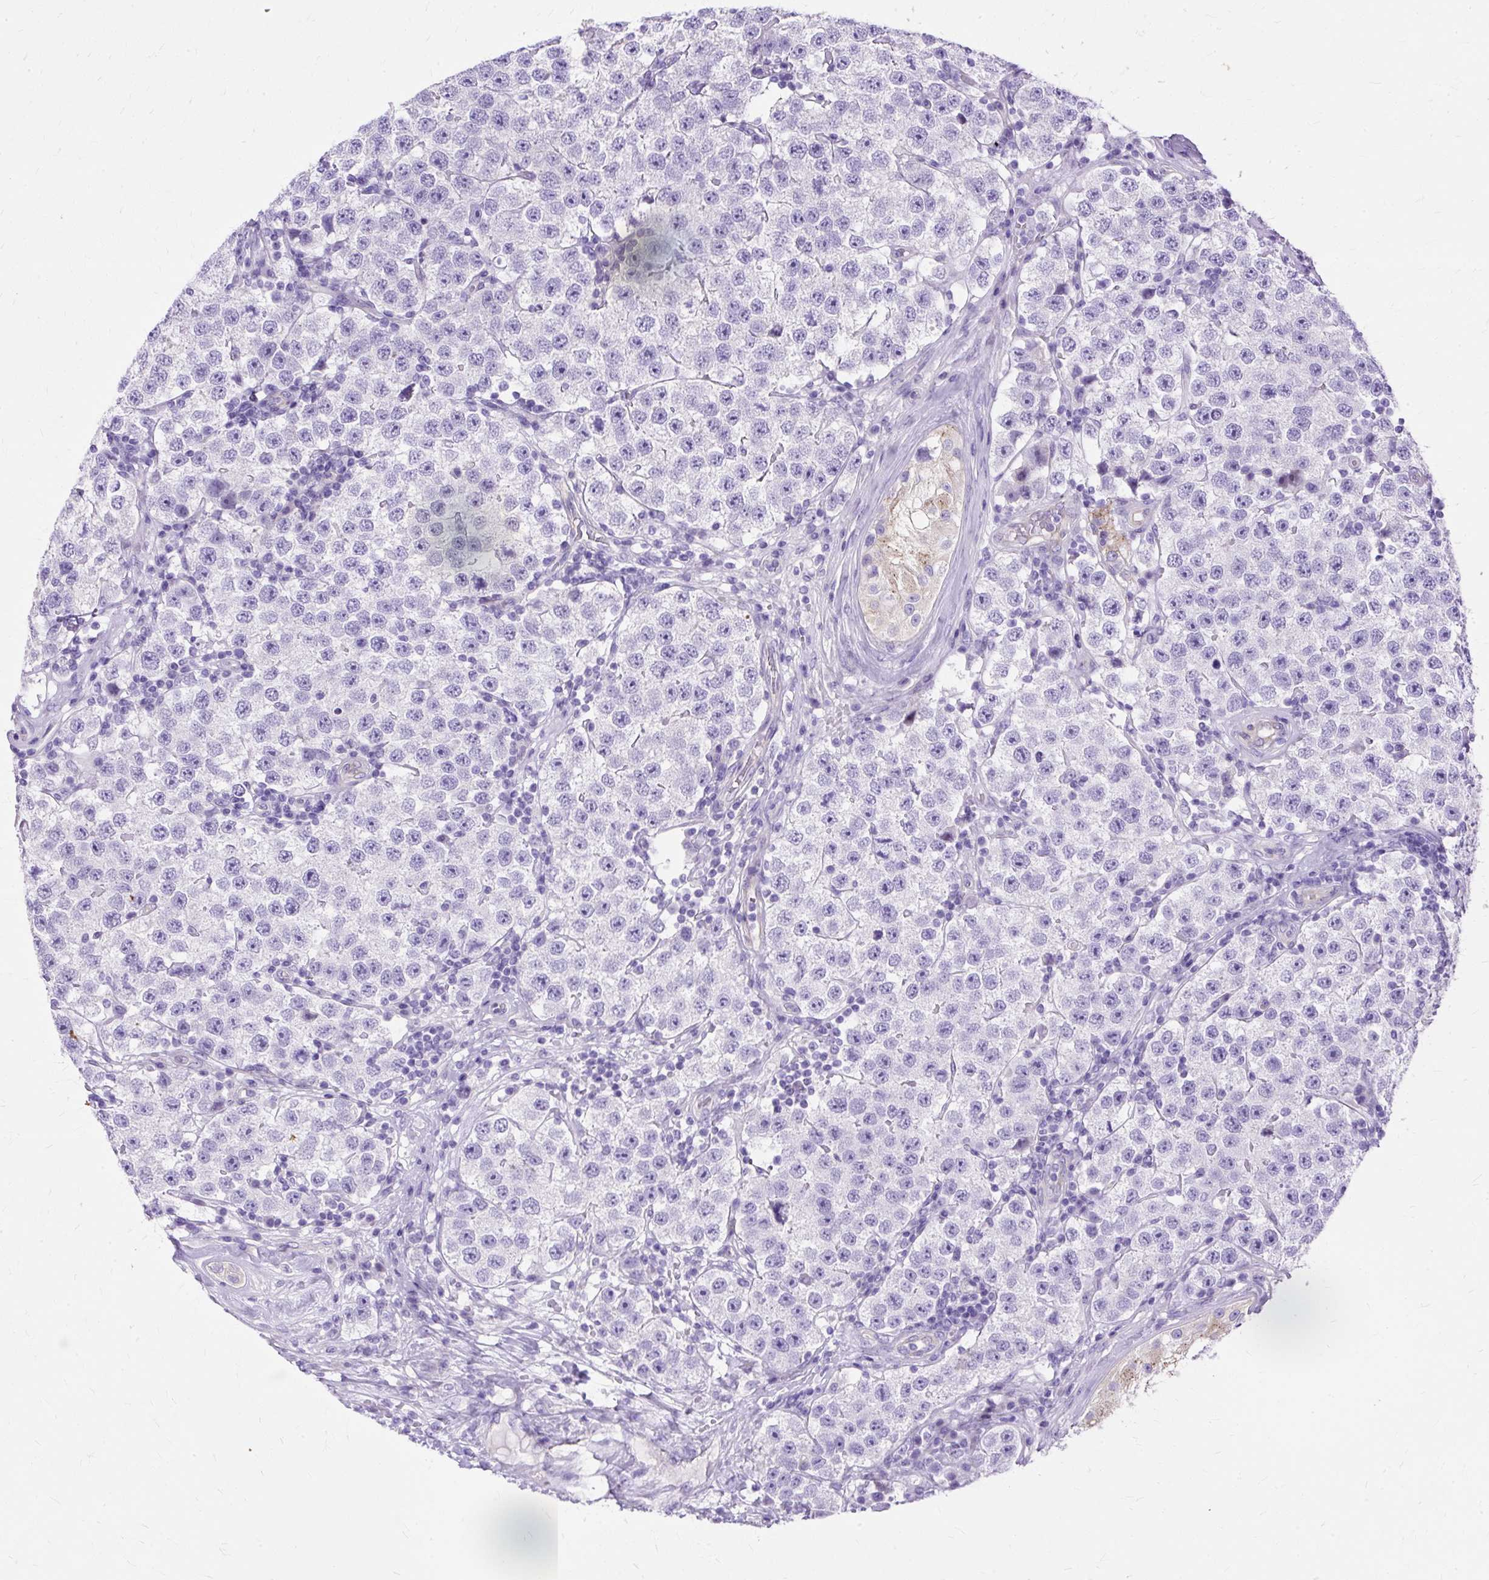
{"staining": {"intensity": "negative", "quantity": "none", "location": "none"}, "tissue": "testis cancer", "cell_type": "Tumor cells", "image_type": "cancer", "snomed": [{"axis": "morphology", "description": "Seminoma, NOS"}, {"axis": "topography", "description": "Testis"}], "caption": "Protein analysis of testis seminoma shows no significant positivity in tumor cells.", "gene": "MYO6", "patient": {"sex": "male", "age": 34}}